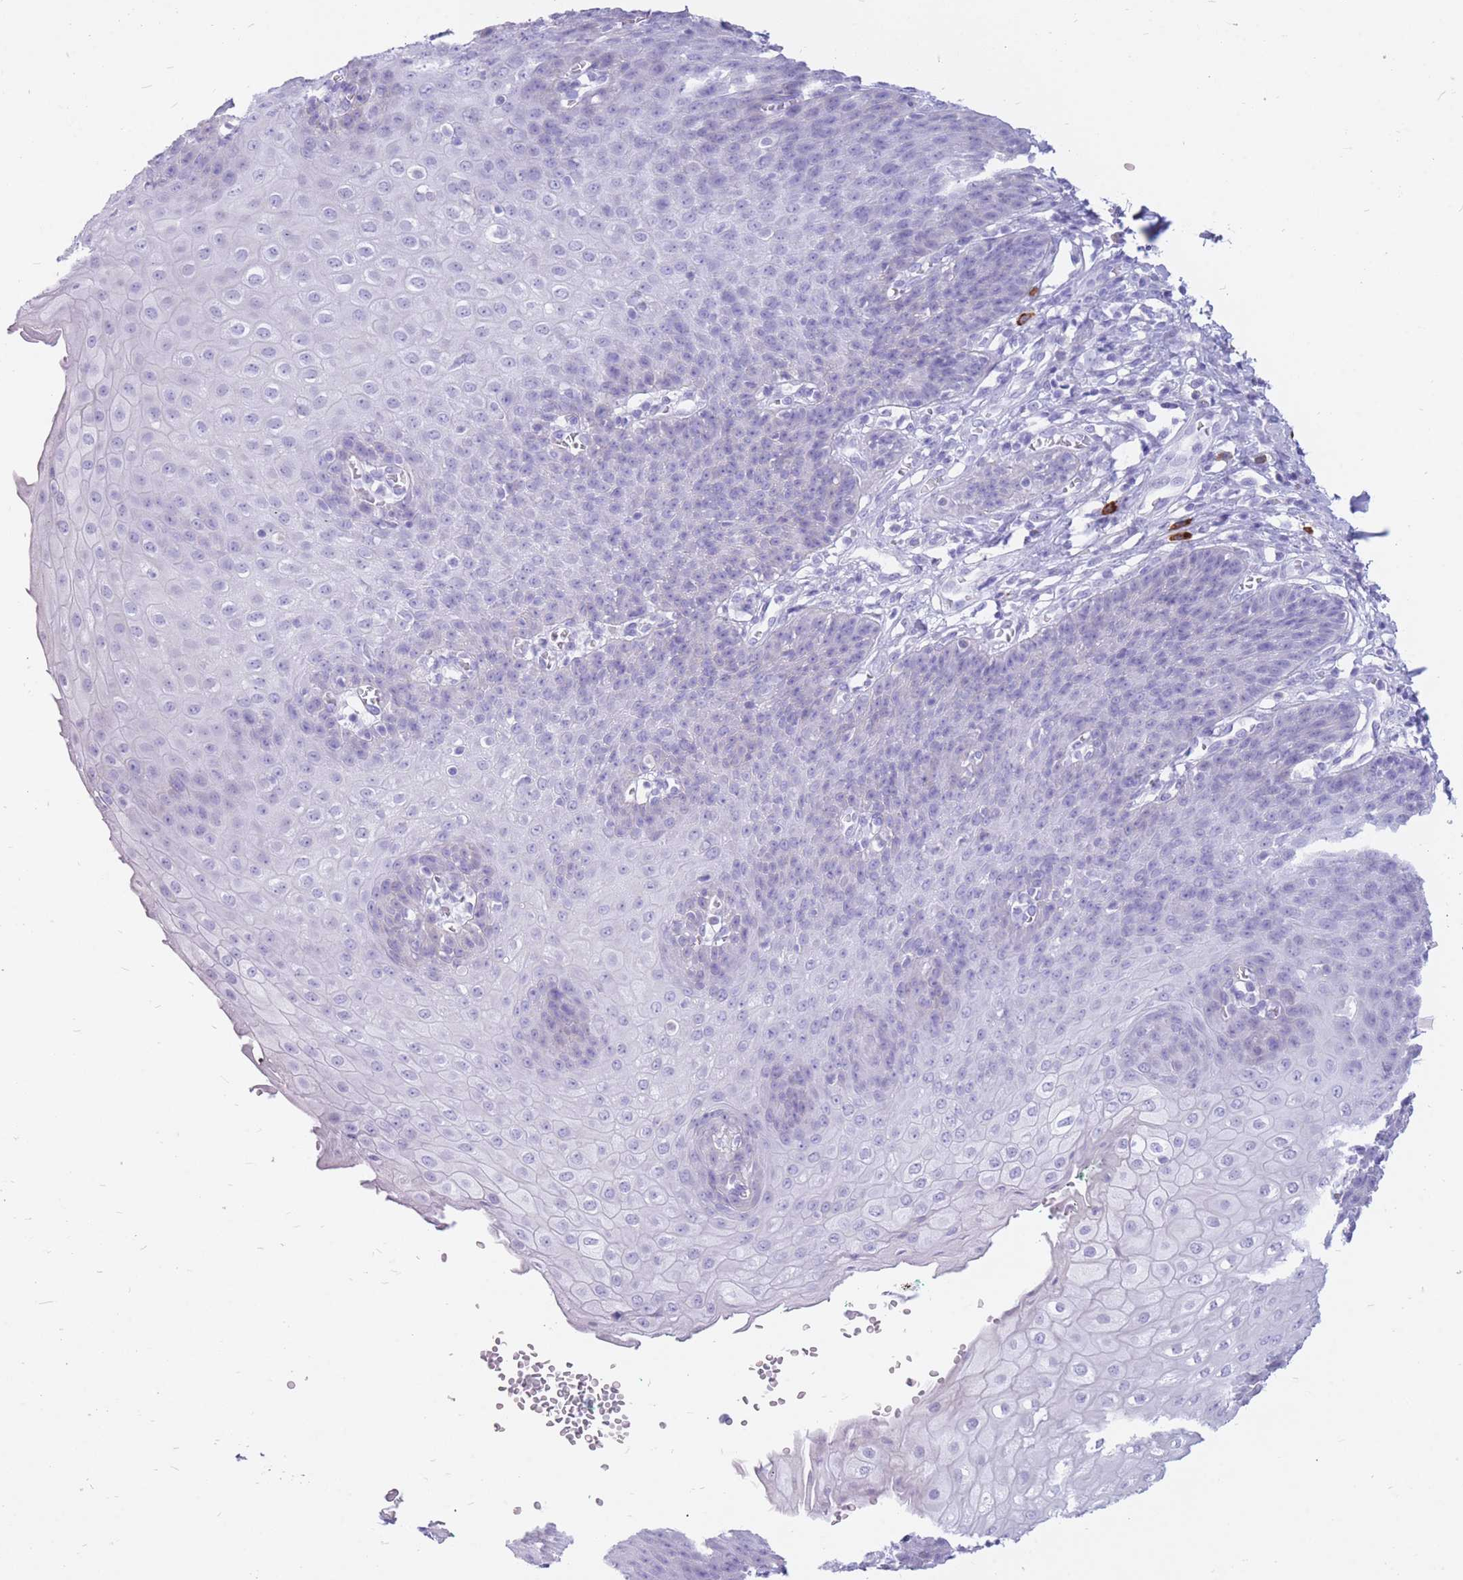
{"staining": {"intensity": "negative", "quantity": "none", "location": "none"}, "tissue": "esophagus", "cell_type": "Squamous epithelial cells", "image_type": "normal", "snomed": [{"axis": "morphology", "description": "Normal tissue, NOS"}, {"axis": "topography", "description": "Esophagus"}], "caption": "Protein analysis of normal esophagus exhibits no significant expression in squamous epithelial cells.", "gene": "ZFP37", "patient": {"sex": "male", "age": 71}}